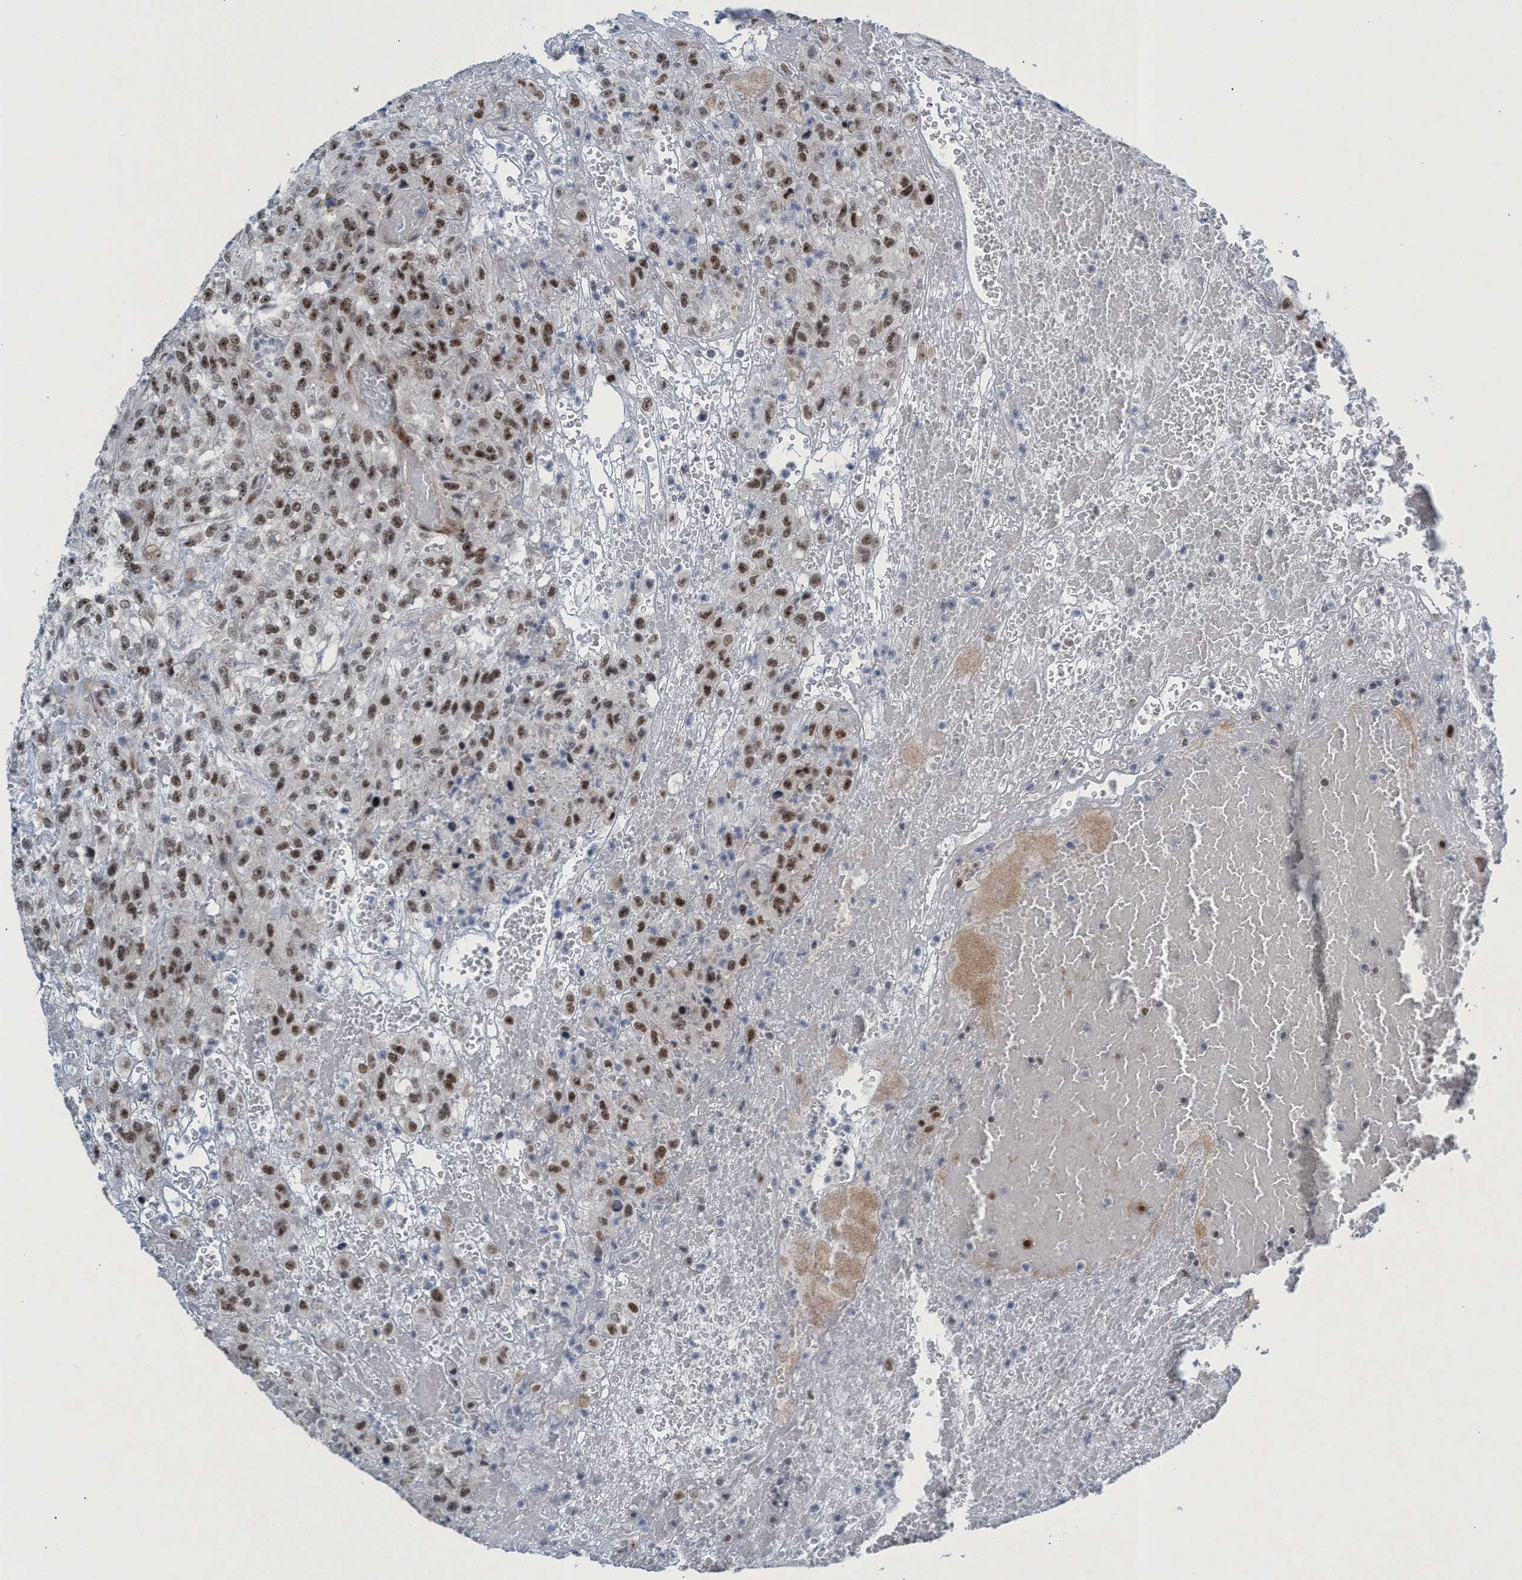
{"staining": {"intensity": "moderate", "quantity": ">75%", "location": "nuclear"}, "tissue": "urothelial cancer", "cell_type": "Tumor cells", "image_type": "cancer", "snomed": [{"axis": "morphology", "description": "Urothelial carcinoma, High grade"}, {"axis": "topography", "description": "Urinary bladder"}], "caption": "Approximately >75% of tumor cells in high-grade urothelial carcinoma reveal moderate nuclear protein positivity as visualized by brown immunohistochemical staining.", "gene": "CWC27", "patient": {"sex": "male", "age": 46}}